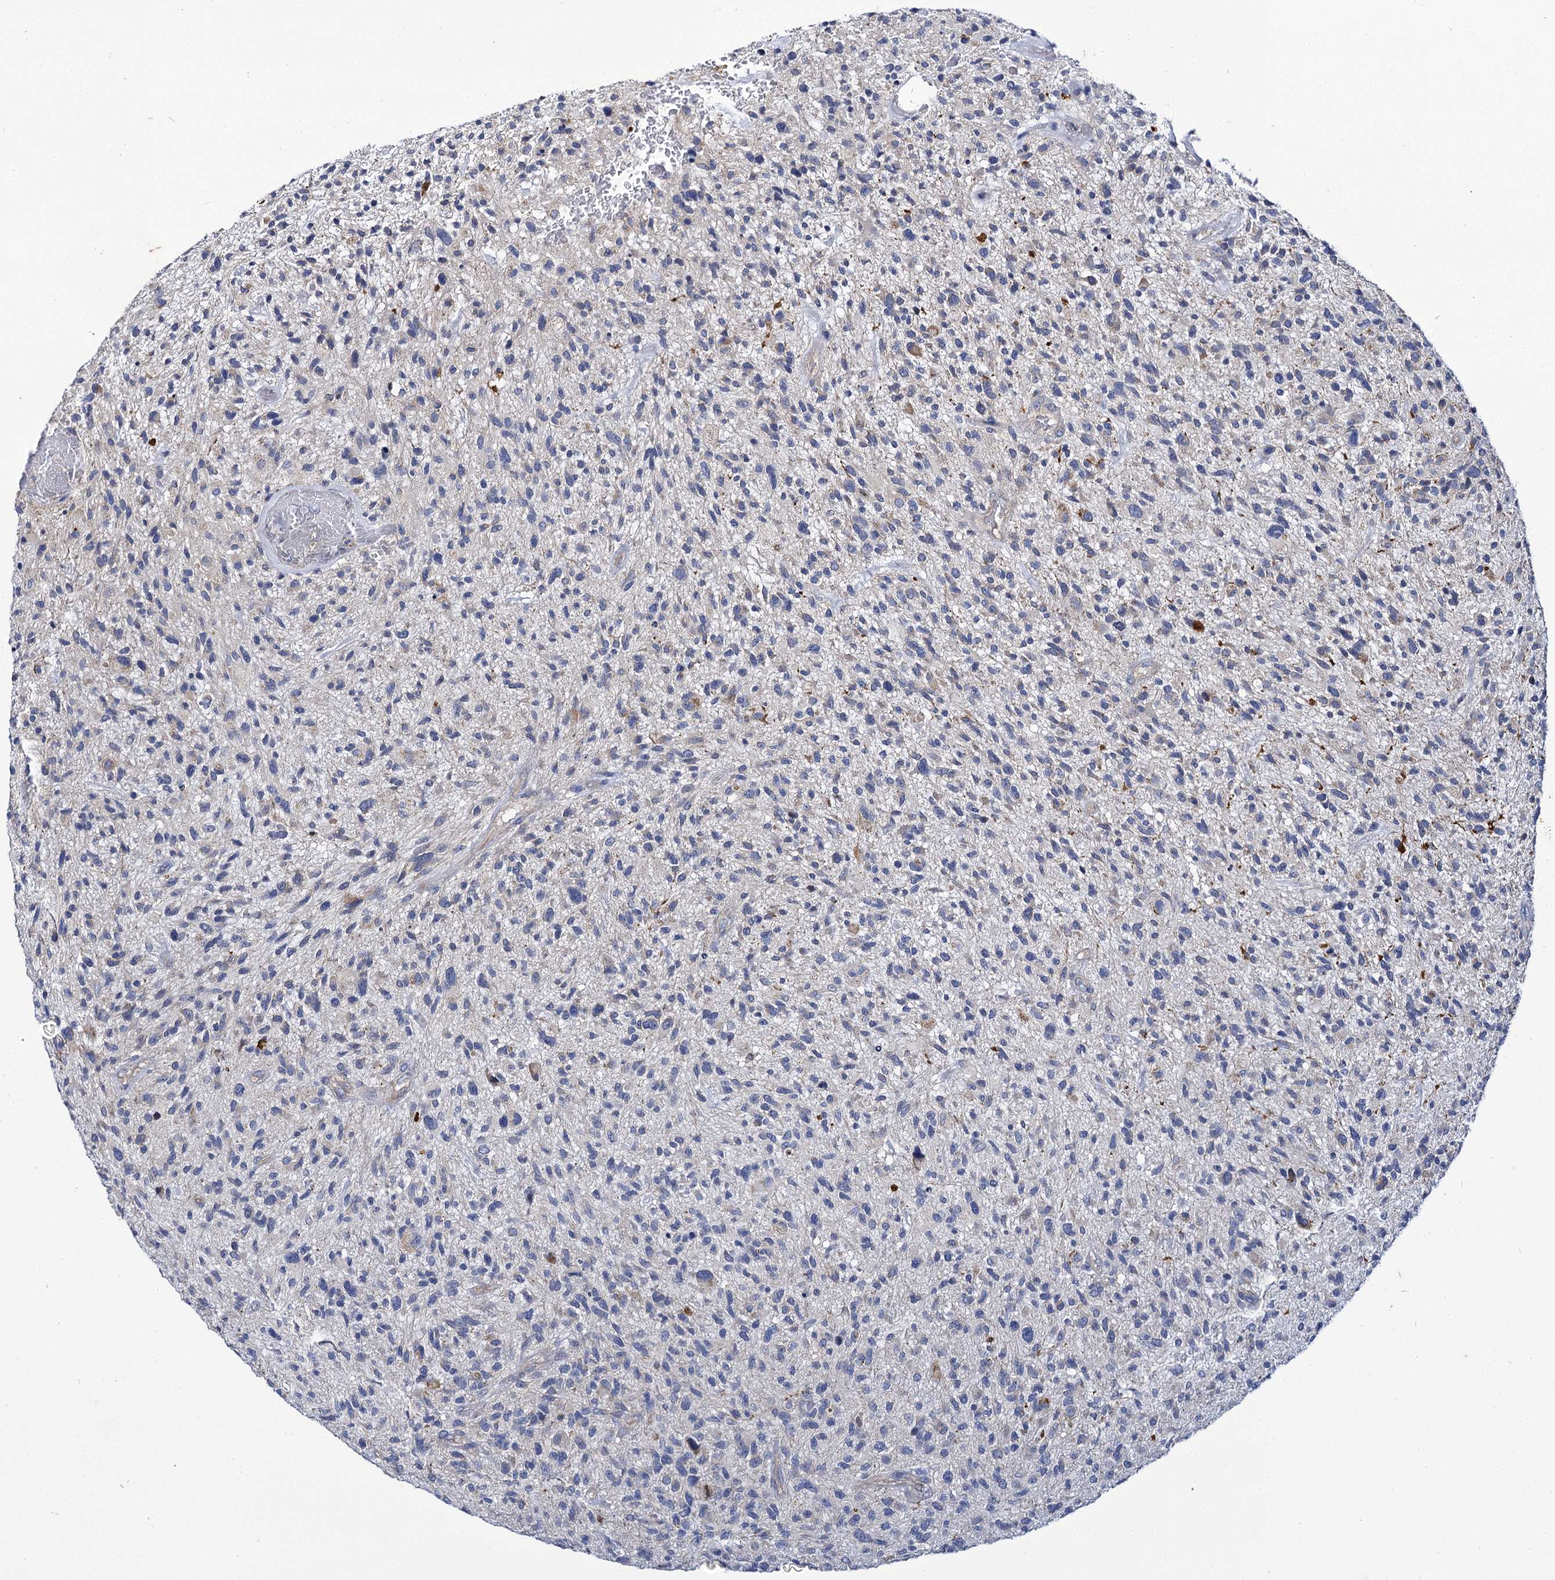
{"staining": {"intensity": "negative", "quantity": "none", "location": "none"}, "tissue": "glioma", "cell_type": "Tumor cells", "image_type": "cancer", "snomed": [{"axis": "morphology", "description": "Glioma, malignant, High grade"}, {"axis": "topography", "description": "Brain"}], "caption": "A high-resolution photomicrograph shows IHC staining of malignant glioma (high-grade), which shows no significant staining in tumor cells.", "gene": "PANX2", "patient": {"sex": "male", "age": 47}}